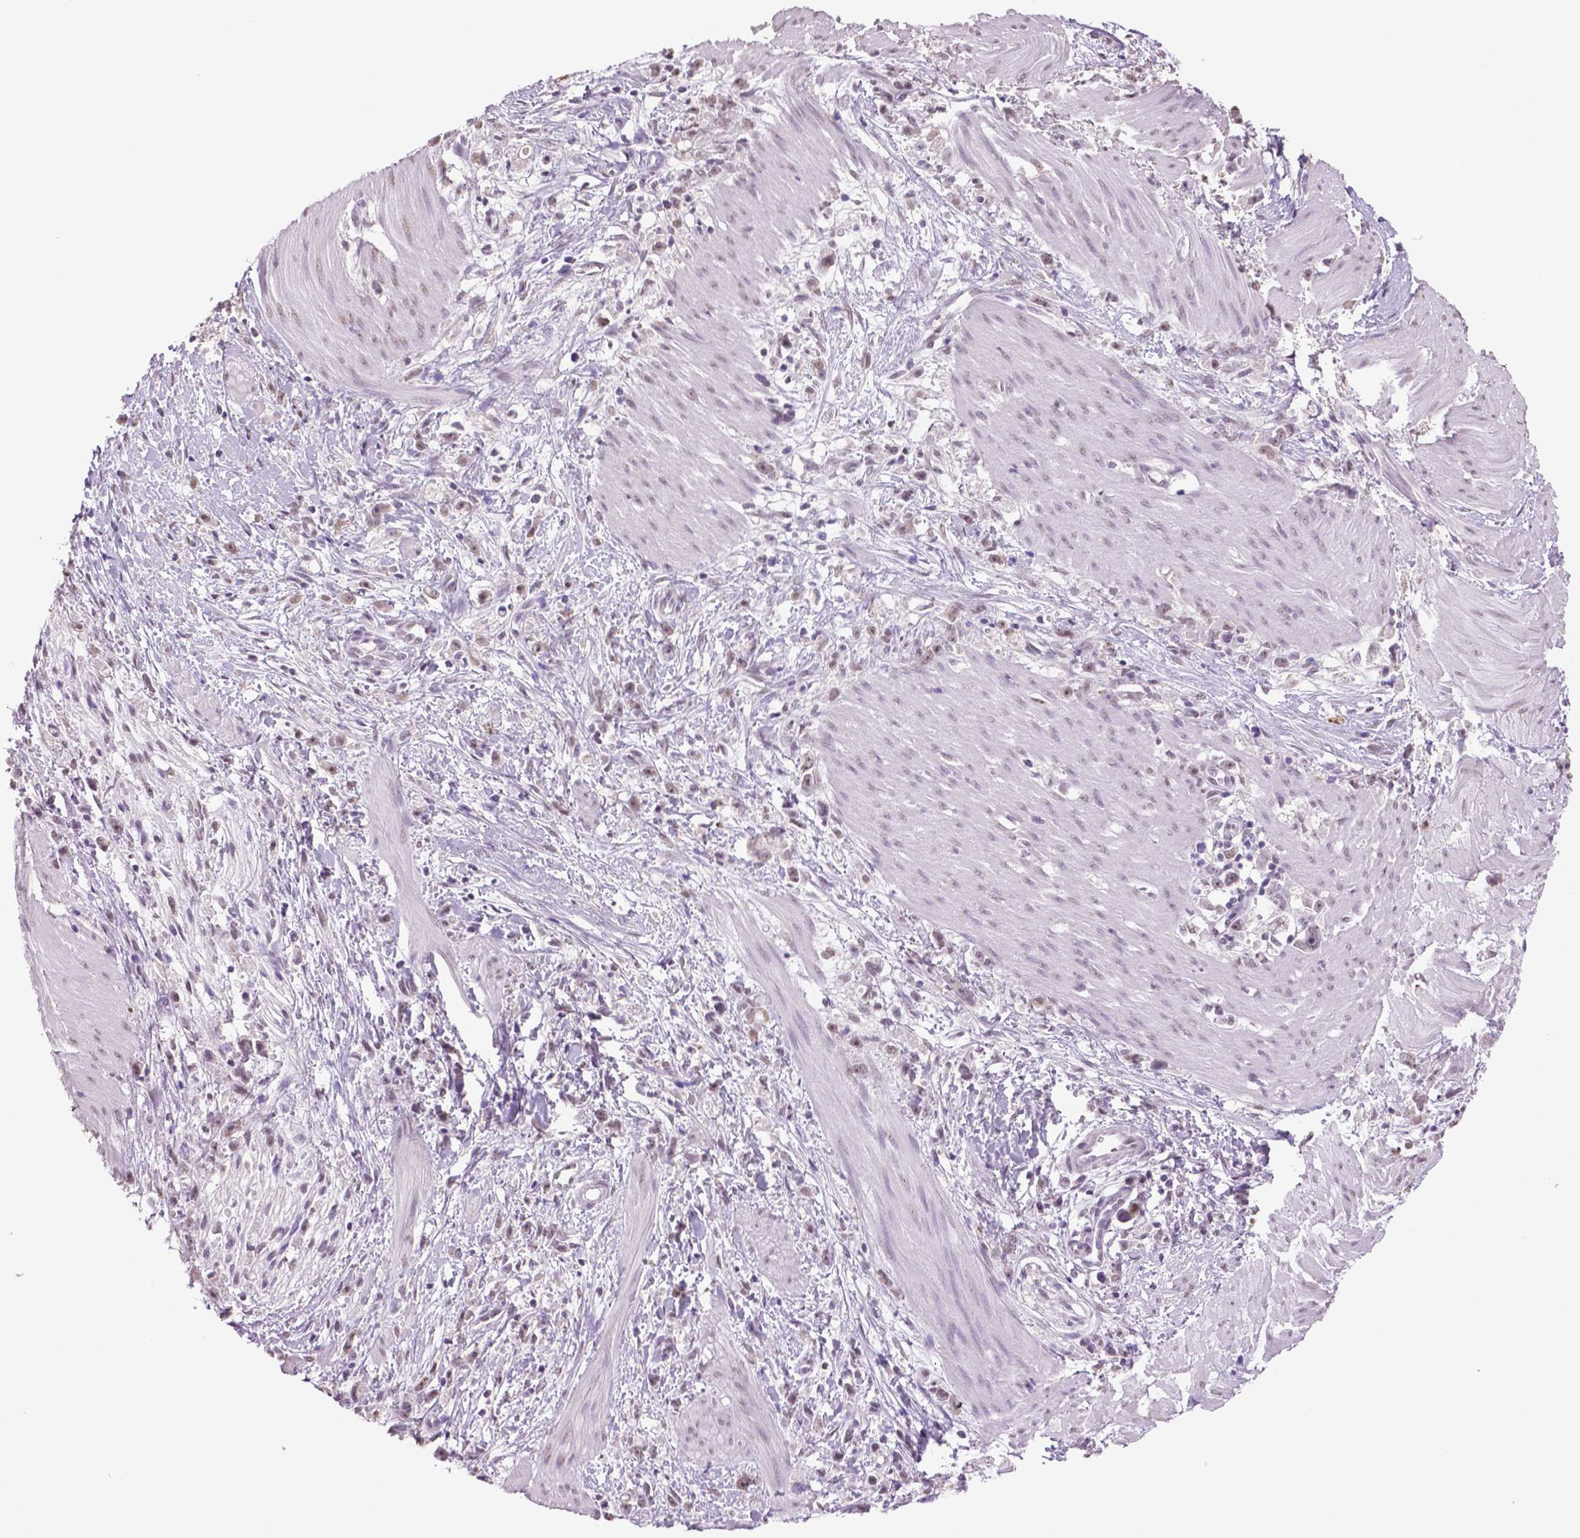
{"staining": {"intensity": "weak", "quantity": ">75%", "location": "nuclear"}, "tissue": "stomach cancer", "cell_type": "Tumor cells", "image_type": "cancer", "snomed": [{"axis": "morphology", "description": "Adenocarcinoma, NOS"}, {"axis": "topography", "description": "Stomach"}], "caption": "Immunohistochemistry staining of adenocarcinoma (stomach), which displays low levels of weak nuclear staining in approximately >75% of tumor cells indicating weak nuclear protein staining. The staining was performed using DAB (3,3'-diaminobenzidine) (brown) for protein detection and nuclei were counterstained in hematoxylin (blue).", "gene": "IGF2BP1", "patient": {"sex": "female", "age": 59}}